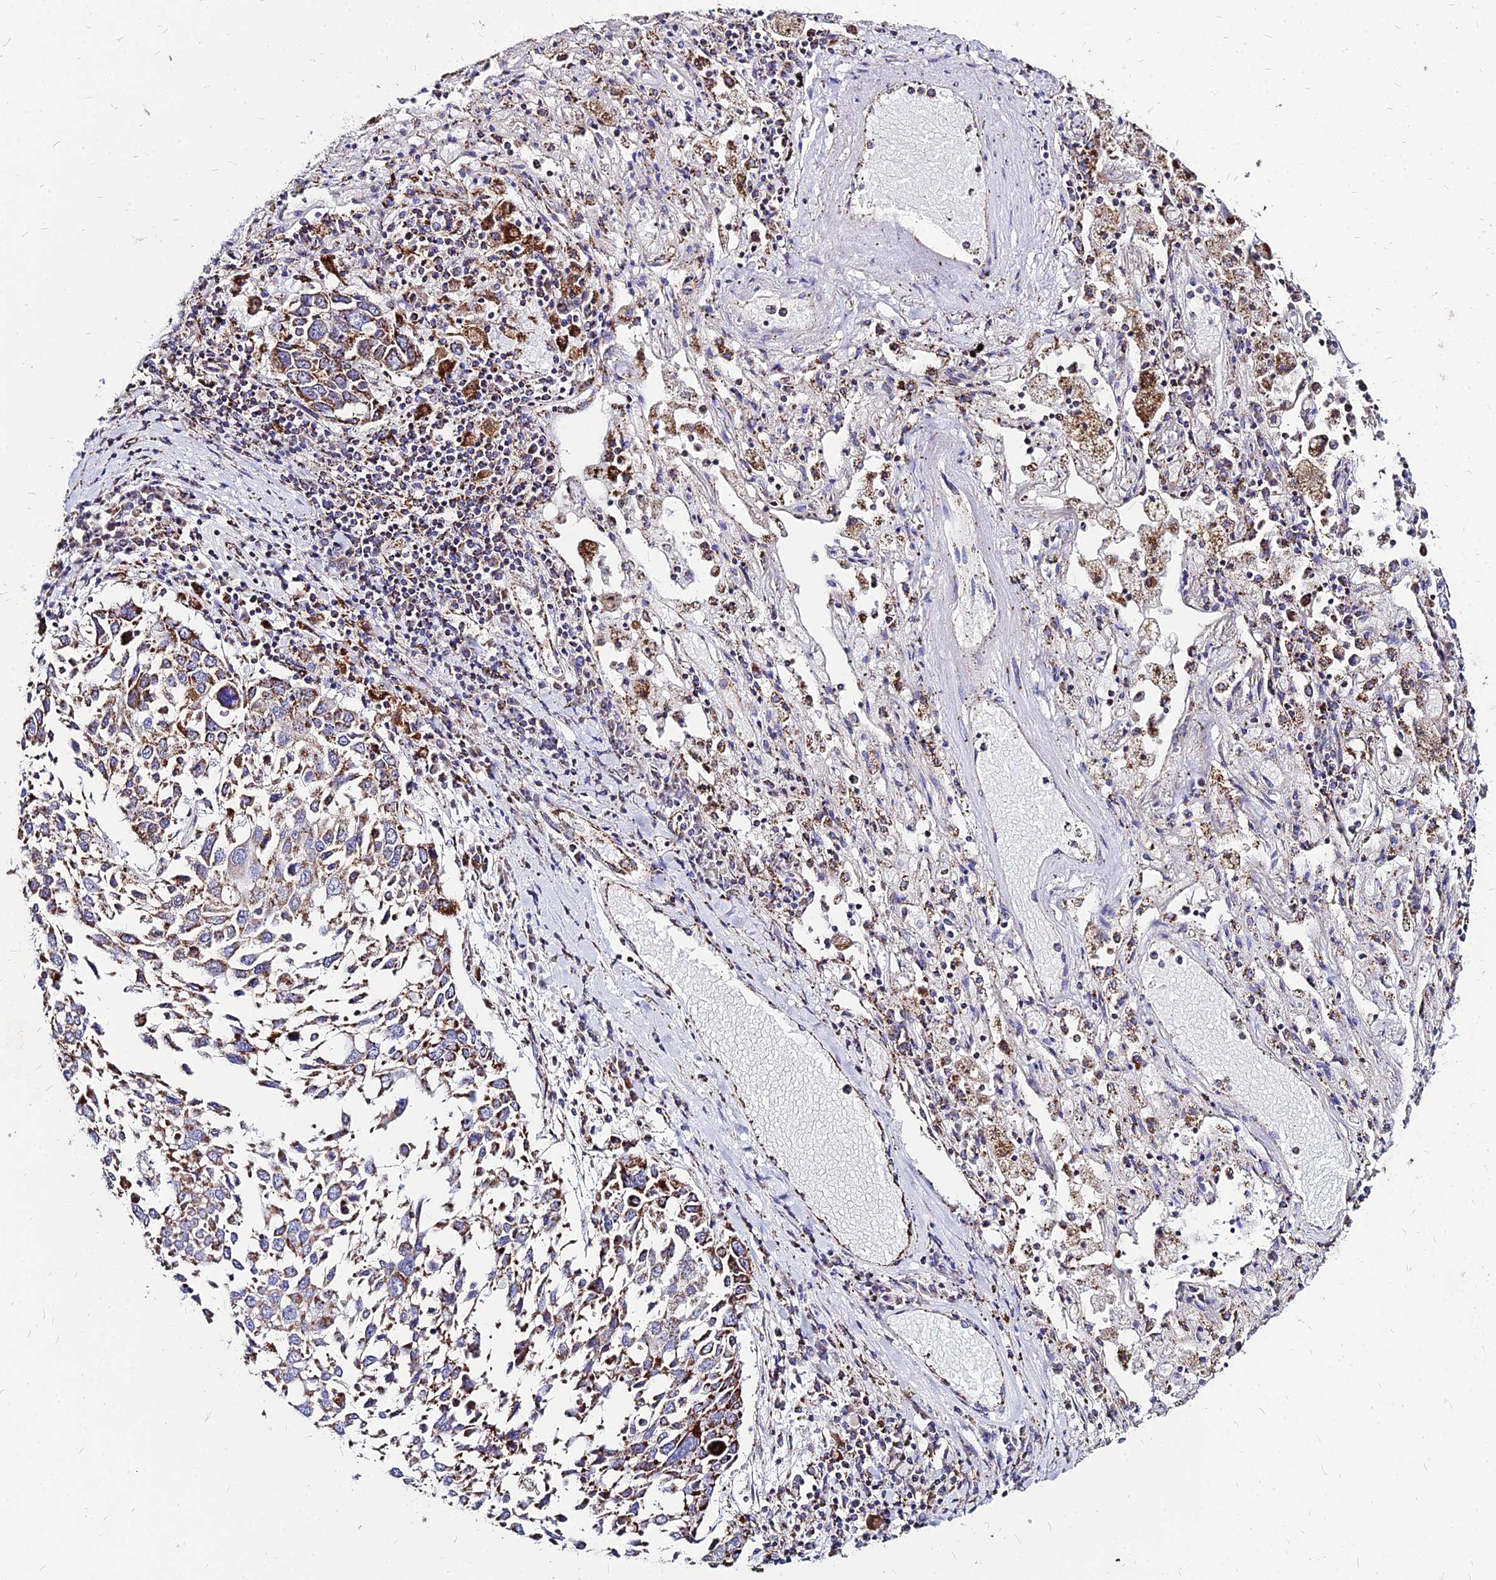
{"staining": {"intensity": "moderate", "quantity": ">75%", "location": "cytoplasmic/membranous"}, "tissue": "lung cancer", "cell_type": "Tumor cells", "image_type": "cancer", "snomed": [{"axis": "morphology", "description": "Squamous cell carcinoma, NOS"}, {"axis": "topography", "description": "Lung"}], "caption": "Immunohistochemistry (IHC) micrograph of neoplastic tissue: human lung squamous cell carcinoma stained using IHC shows medium levels of moderate protein expression localized specifically in the cytoplasmic/membranous of tumor cells, appearing as a cytoplasmic/membranous brown color.", "gene": "DLD", "patient": {"sex": "male", "age": 65}}